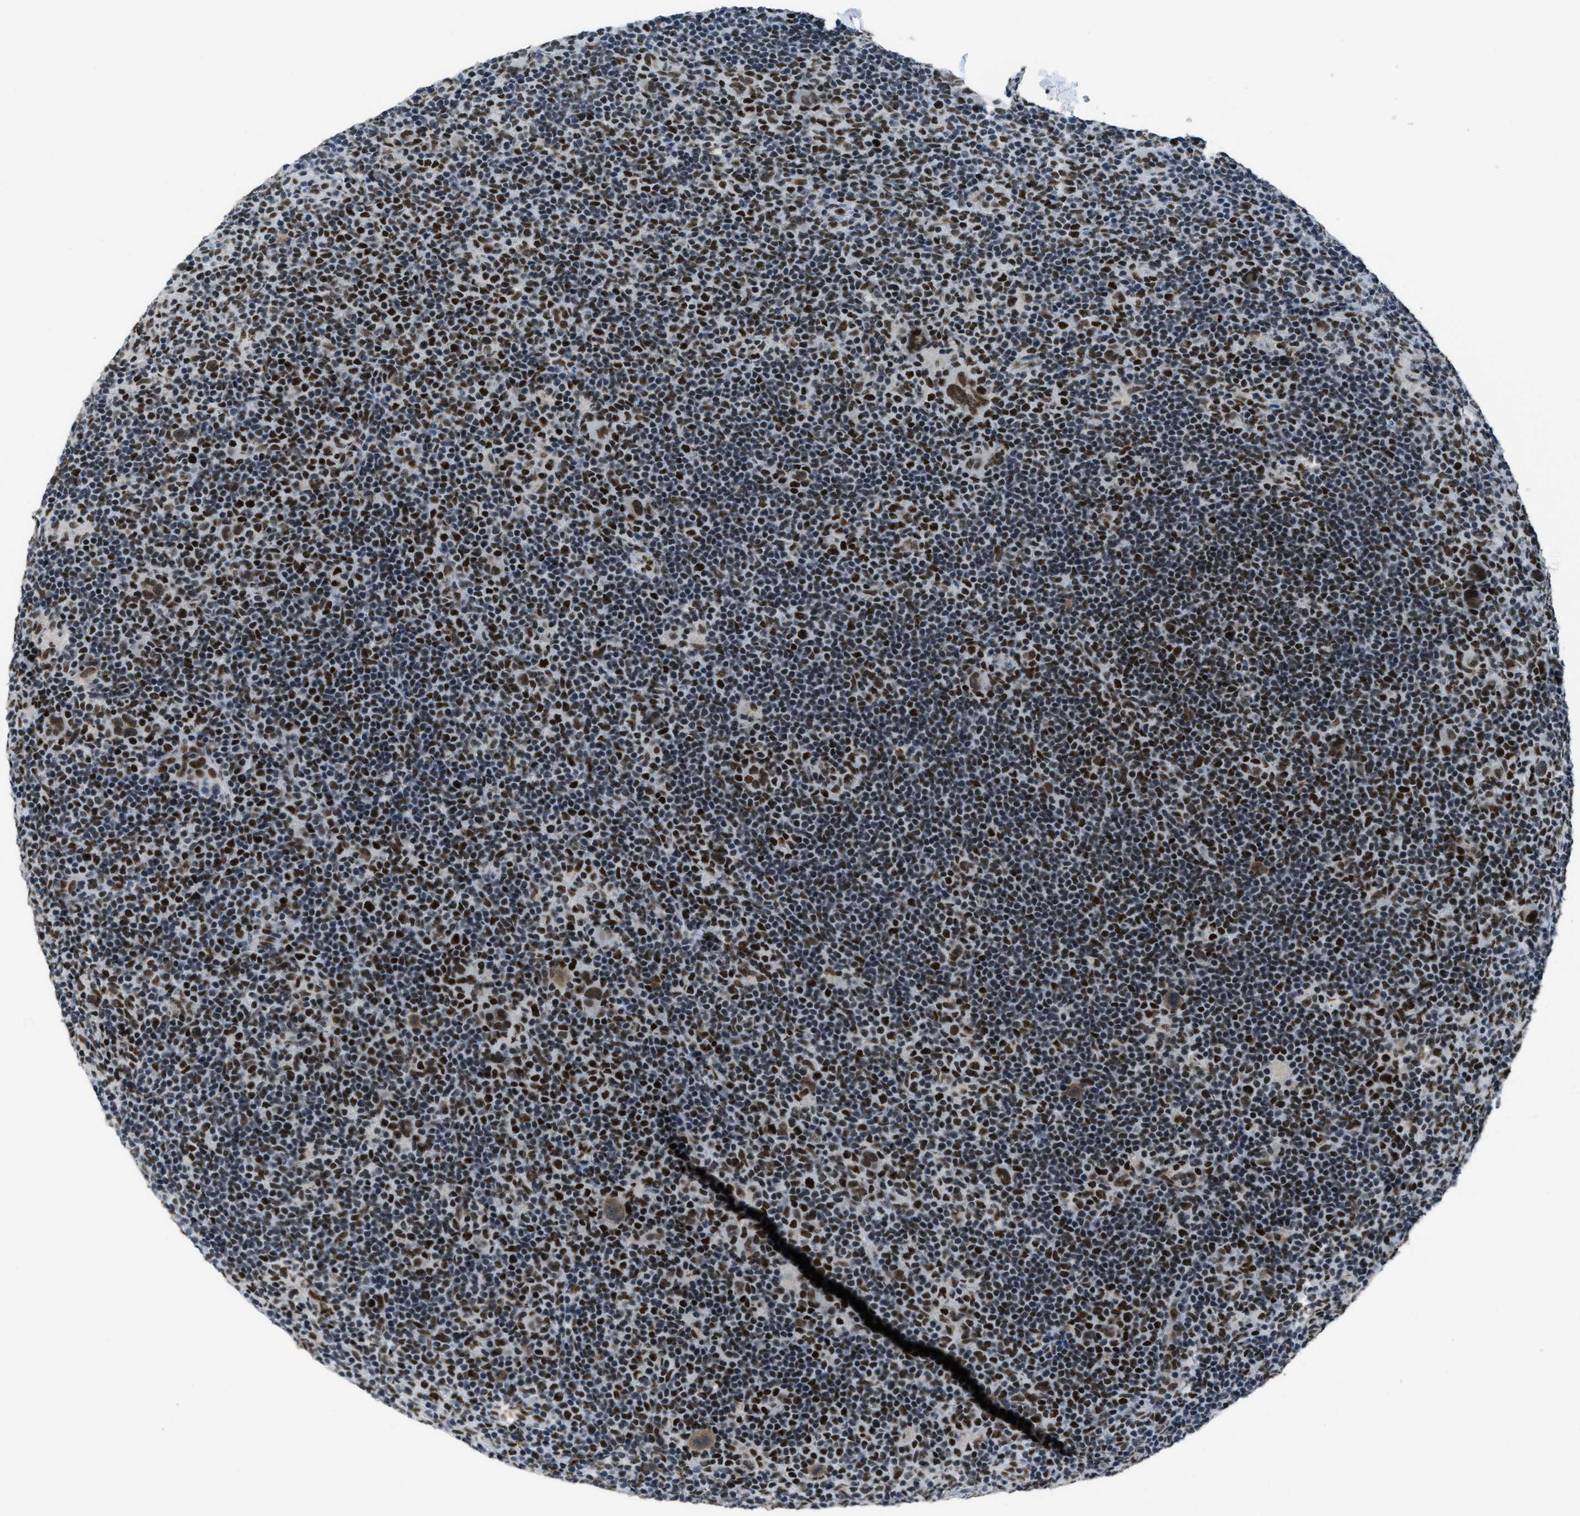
{"staining": {"intensity": "strong", "quantity": ">75%", "location": "cytoplasmic/membranous,nuclear"}, "tissue": "lymphoma", "cell_type": "Tumor cells", "image_type": "cancer", "snomed": [{"axis": "morphology", "description": "Hodgkin's disease, NOS"}, {"axis": "topography", "description": "Lymph node"}], "caption": "Immunohistochemistry of Hodgkin's disease exhibits high levels of strong cytoplasmic/membranous and nuclear staining in about >75% of tumor cells. (IHC, brightfield microscopy, high magnification).", "gene": "GATAD2B", "patient": {"sex": "female", "age": 57}}